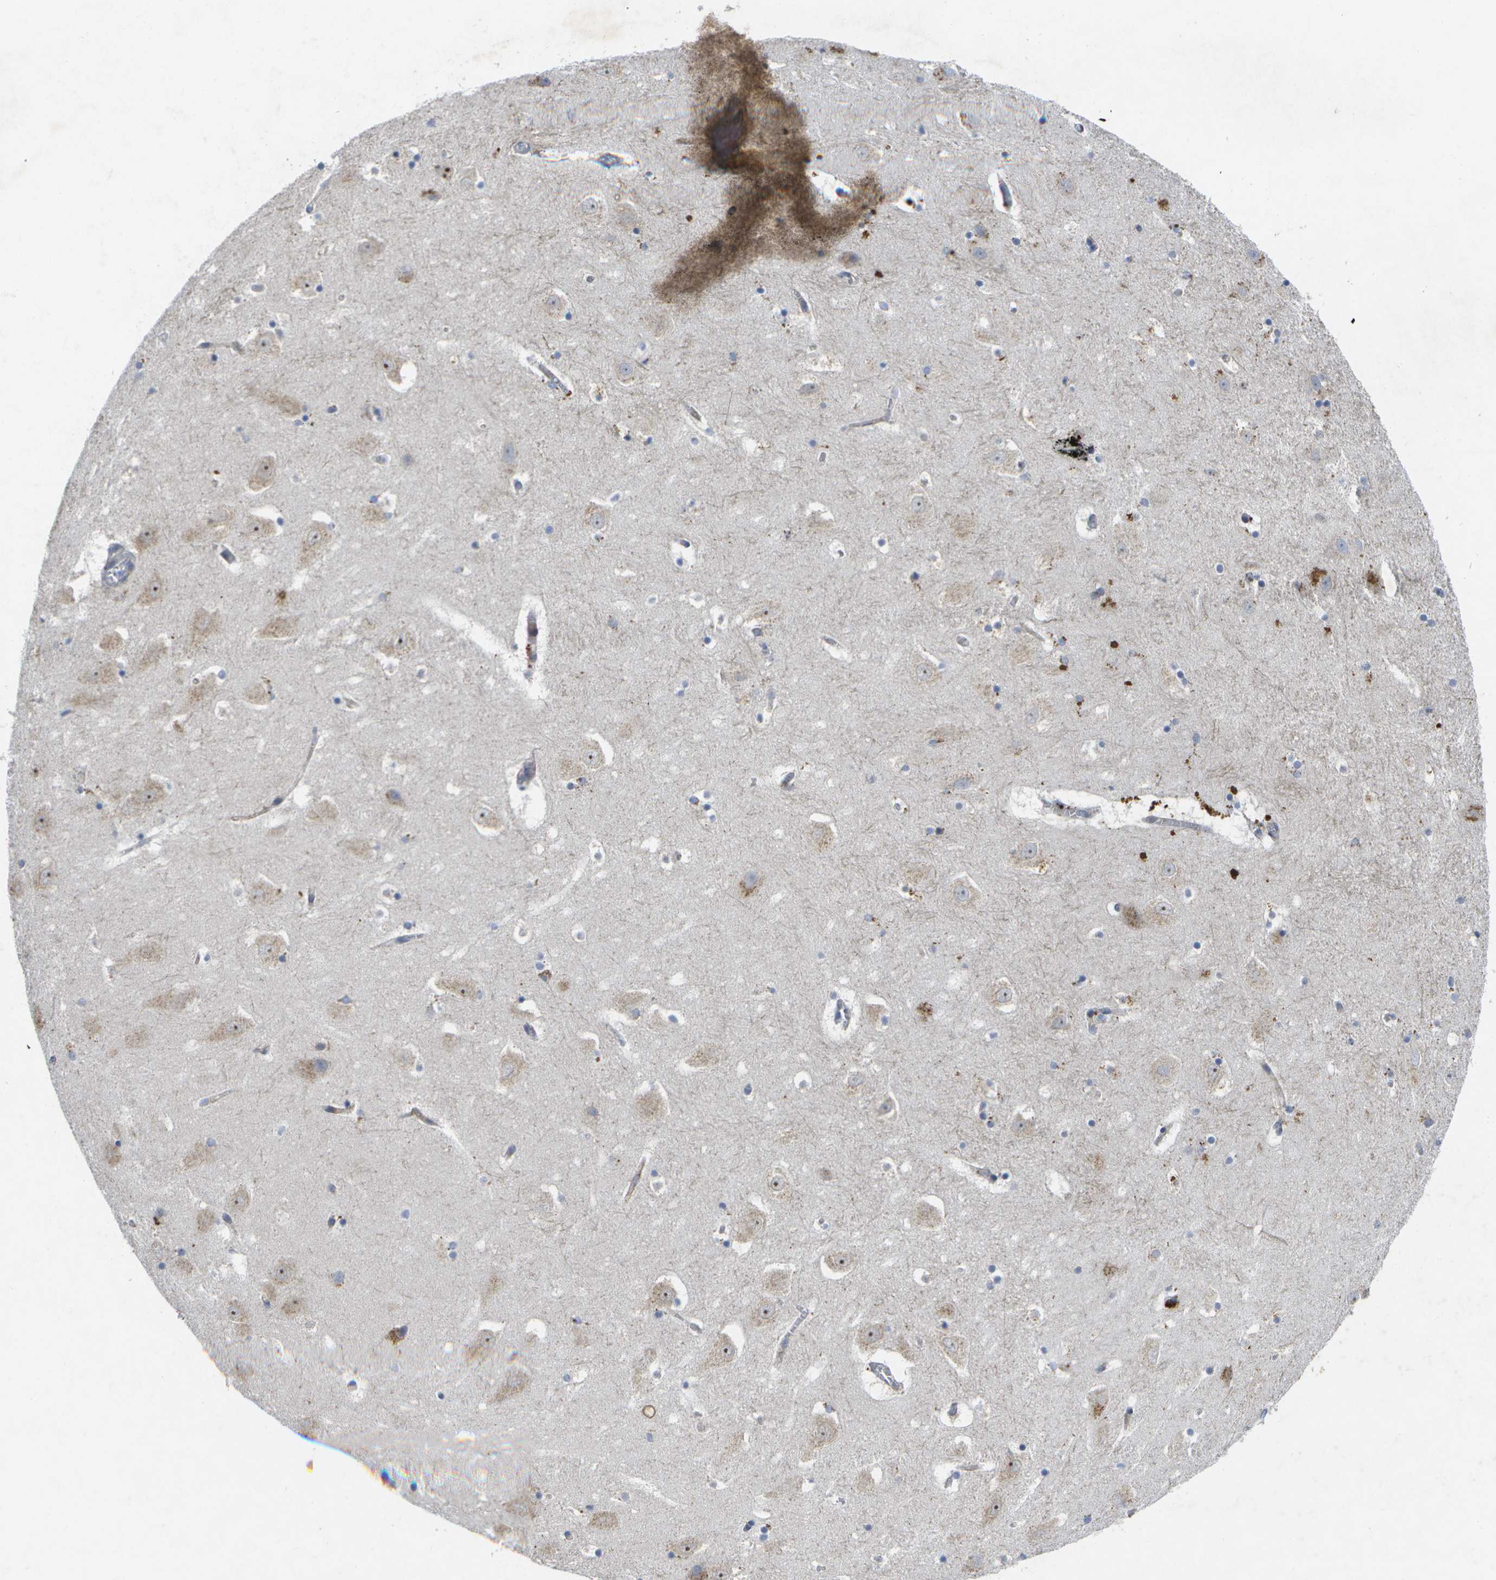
{"staining": {"intensity": "moderate", "quantity": "25%-75%", "location": "cytoplasmic/membranous"}, "tissue": "hippocampus", "cell_type": "Glial cells", "image_type": "normal", "snomed": [{"axis": "morphology", "description": "Normal tissue, NOS"}, {"axis": "topography", "description": "Hippocampus"}], "caption": "The micrograph displays a brown stain indicating the presence of a protein in the cytoplasmic/membranous of glial cells in hippocampus. The staining was performed using DAB to visualize the protein expression in brown, while the nuclei were stained in blue with hematoxylin (Magnification: 20x).", "gene": "KDELR1", "patient": {"sex": "male", "age": 45}}